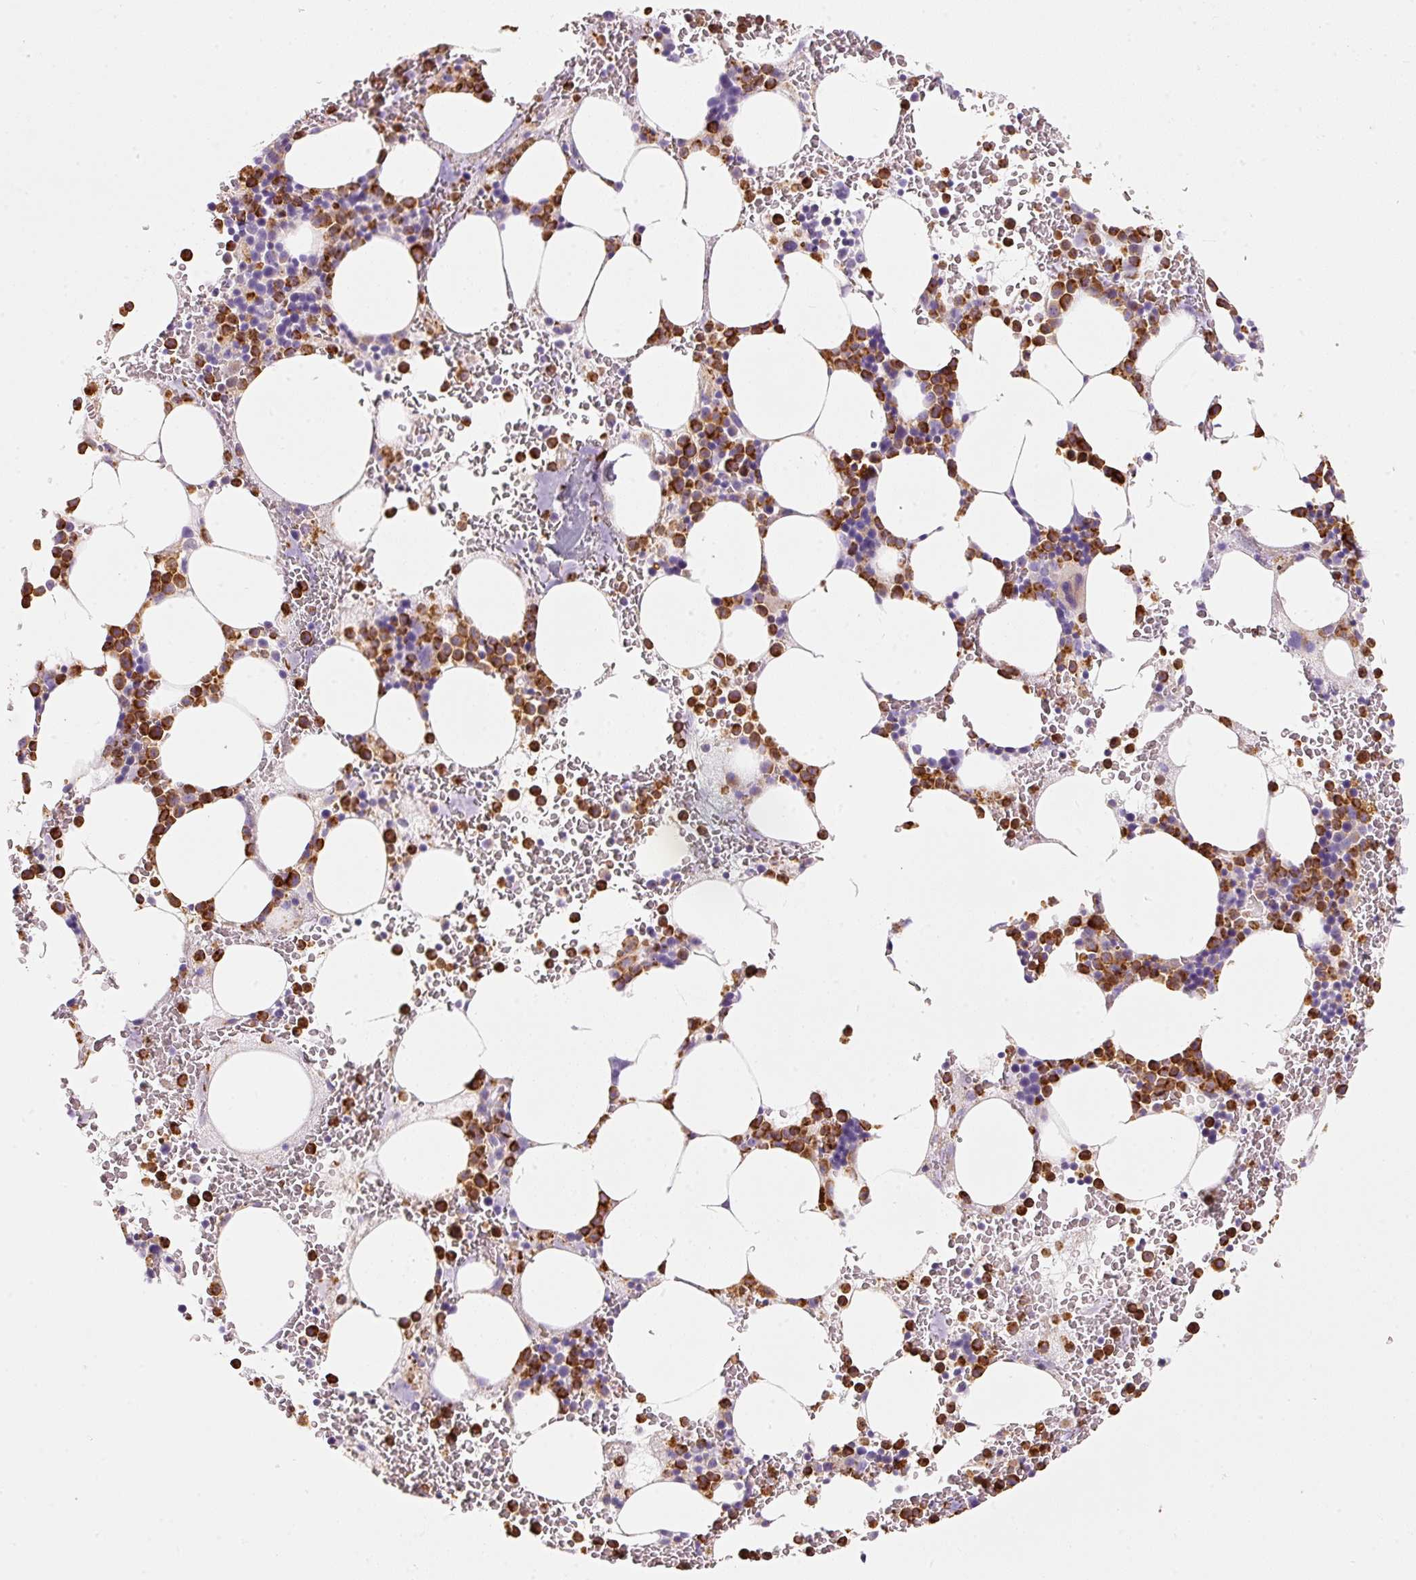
{"staining": {"intensity": "strong", "quantity": "25%-75%", "location": "cytoplasmic/membranous"}, "tissue": "bone marrow", "cell_type": "Hematopoietic cells", "image_type": "normal", "snomed": [{"axis": "morphology", "description": "Normal tissue, NOS"}, {"axis": "topography", "description": "Bone marrow"}], "caption": "Strong cytoplasmic/membranous positivity for a protein is identified in about 25%-75% of hematopoietic cells of unremarkable bone marrow using IHC.", "gene": "TMC8", "patient": {"sex": "male", "age": 62}}